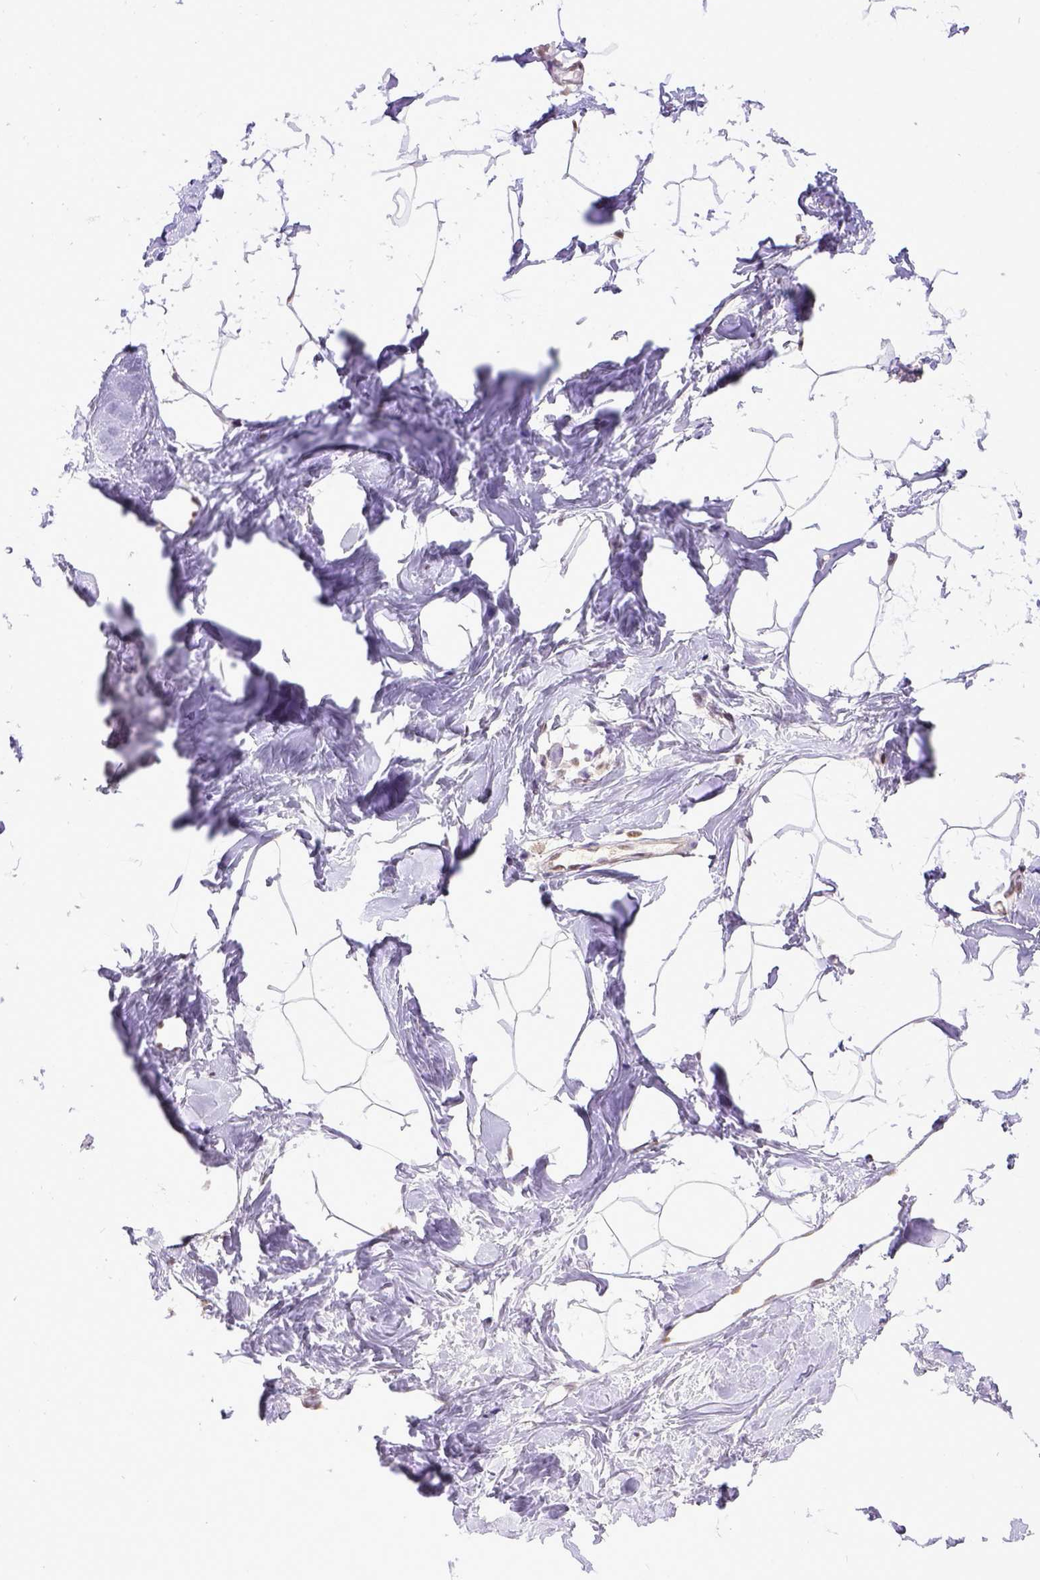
{"staining": {"intensity": "moderate", "quantity": ">75%", "location": "nuclear"}, "tissue": "breast", "cell_type": "Adipocytes", "image_type": "normal", "snomed": [{"axis": "morphology", "description": "Normal tissue, NOS"}, {"axis": "topography", "description": "Breast"}], "caption": "Protein expression analysis of unremarkable breast demonstrates moderate nuclear staining in about >75% of adipocytes. The protein of interest is shown in brown color, while the nuclei are stained blue.", "gene": "ERCC1", "patient": {"sex": "female", "age": 32}}